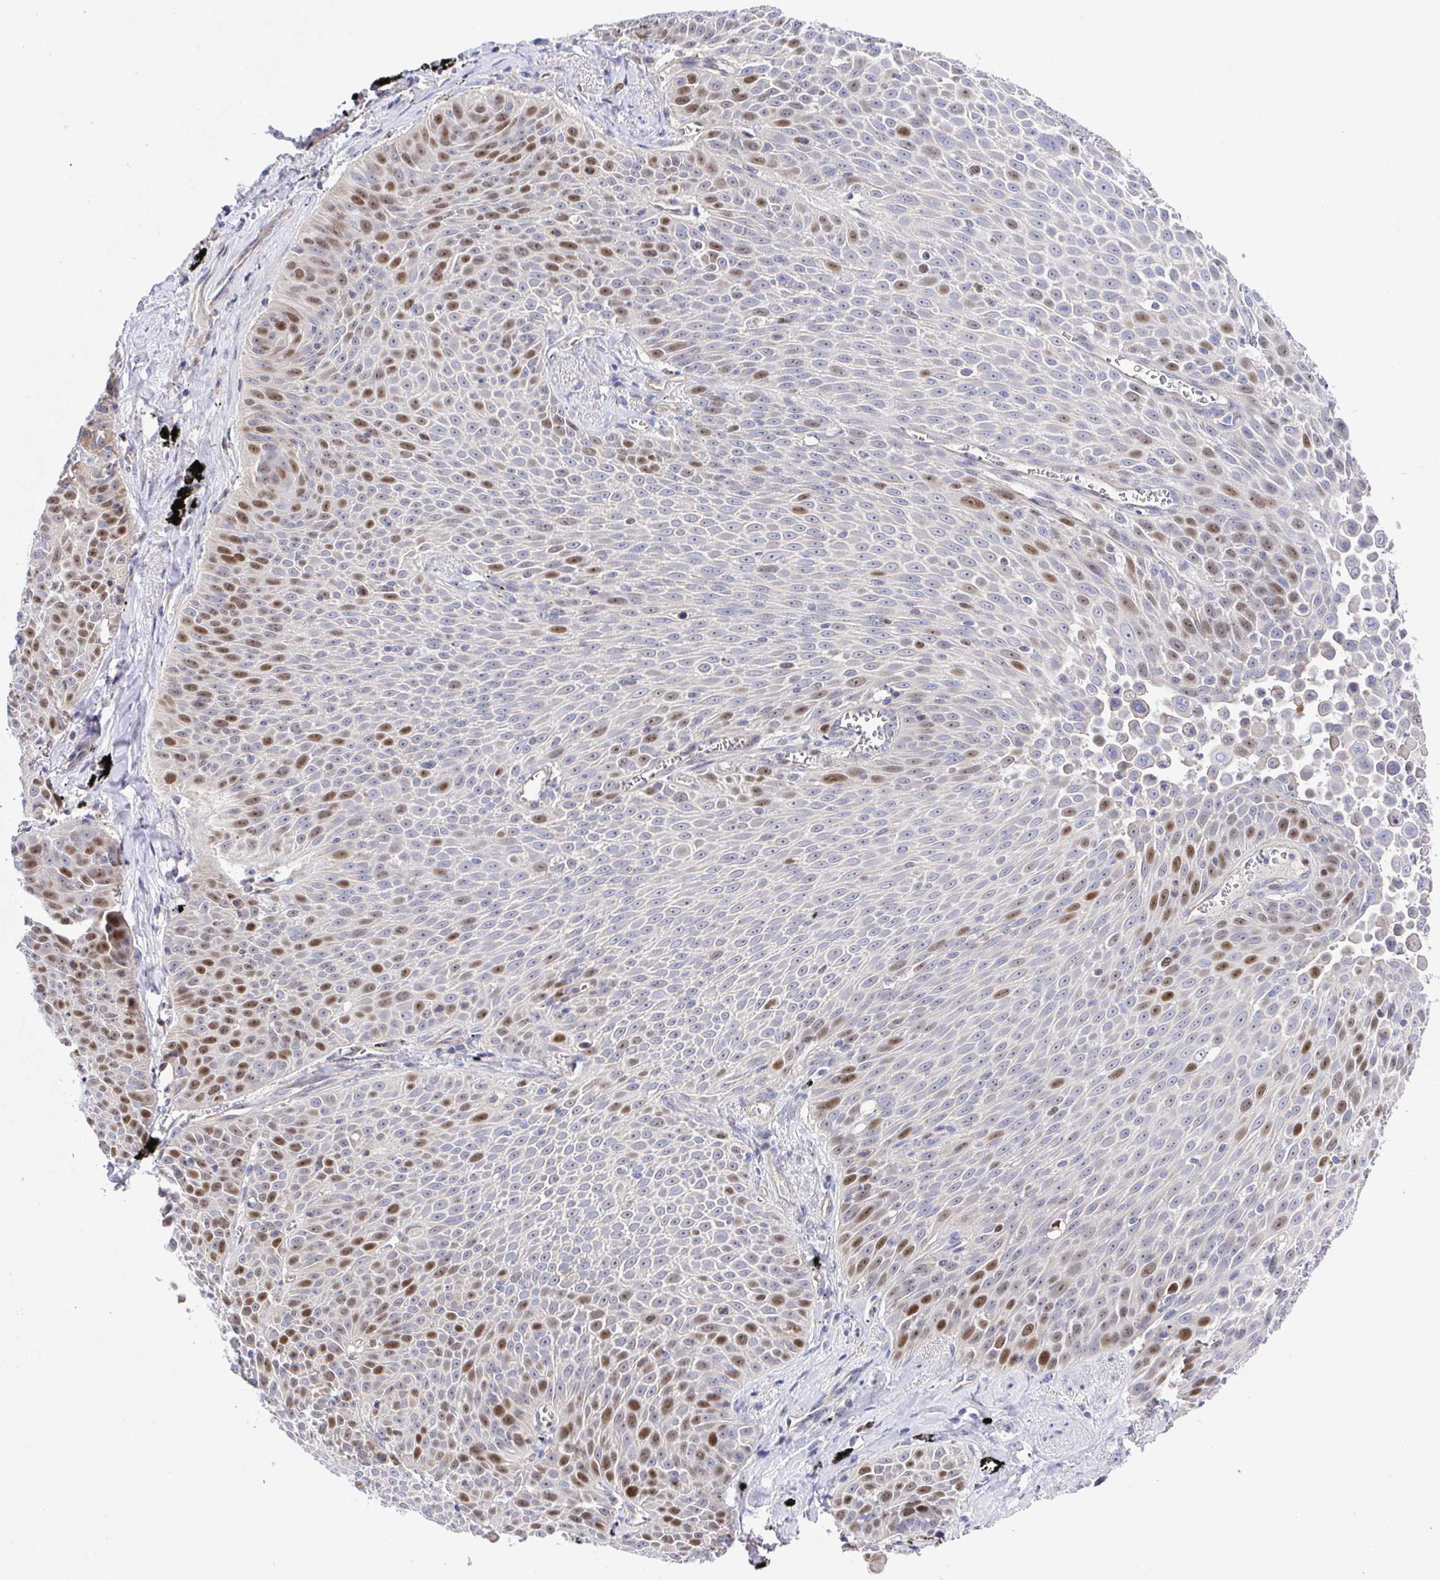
{"staining": {"intensity": "moderate", "quantity": "25%-75%", "location": "nuclear"}, "tissue": "lung cancer", "cell_type": "Tumor cells", "image_type": "cancer", "snomed": [{"axis": "morphology", "description": "Squamous cell carcinoma, NOS"}, {"axis": "morphology", "description": "Squamous cell carcinoma, metastatic, NOS"}, {"axis": "topography", "description": "Lymph node"}, {"axis": "topography", "description": "Lung"}], "caption": "Immunohistochemistry of lung cancer demonstrates medium levels of moderate nuclear staining in about 25%-75% of tumor cells.", "gene": "TIMELESS", "patient": {"sex": "female", "age": 62}}